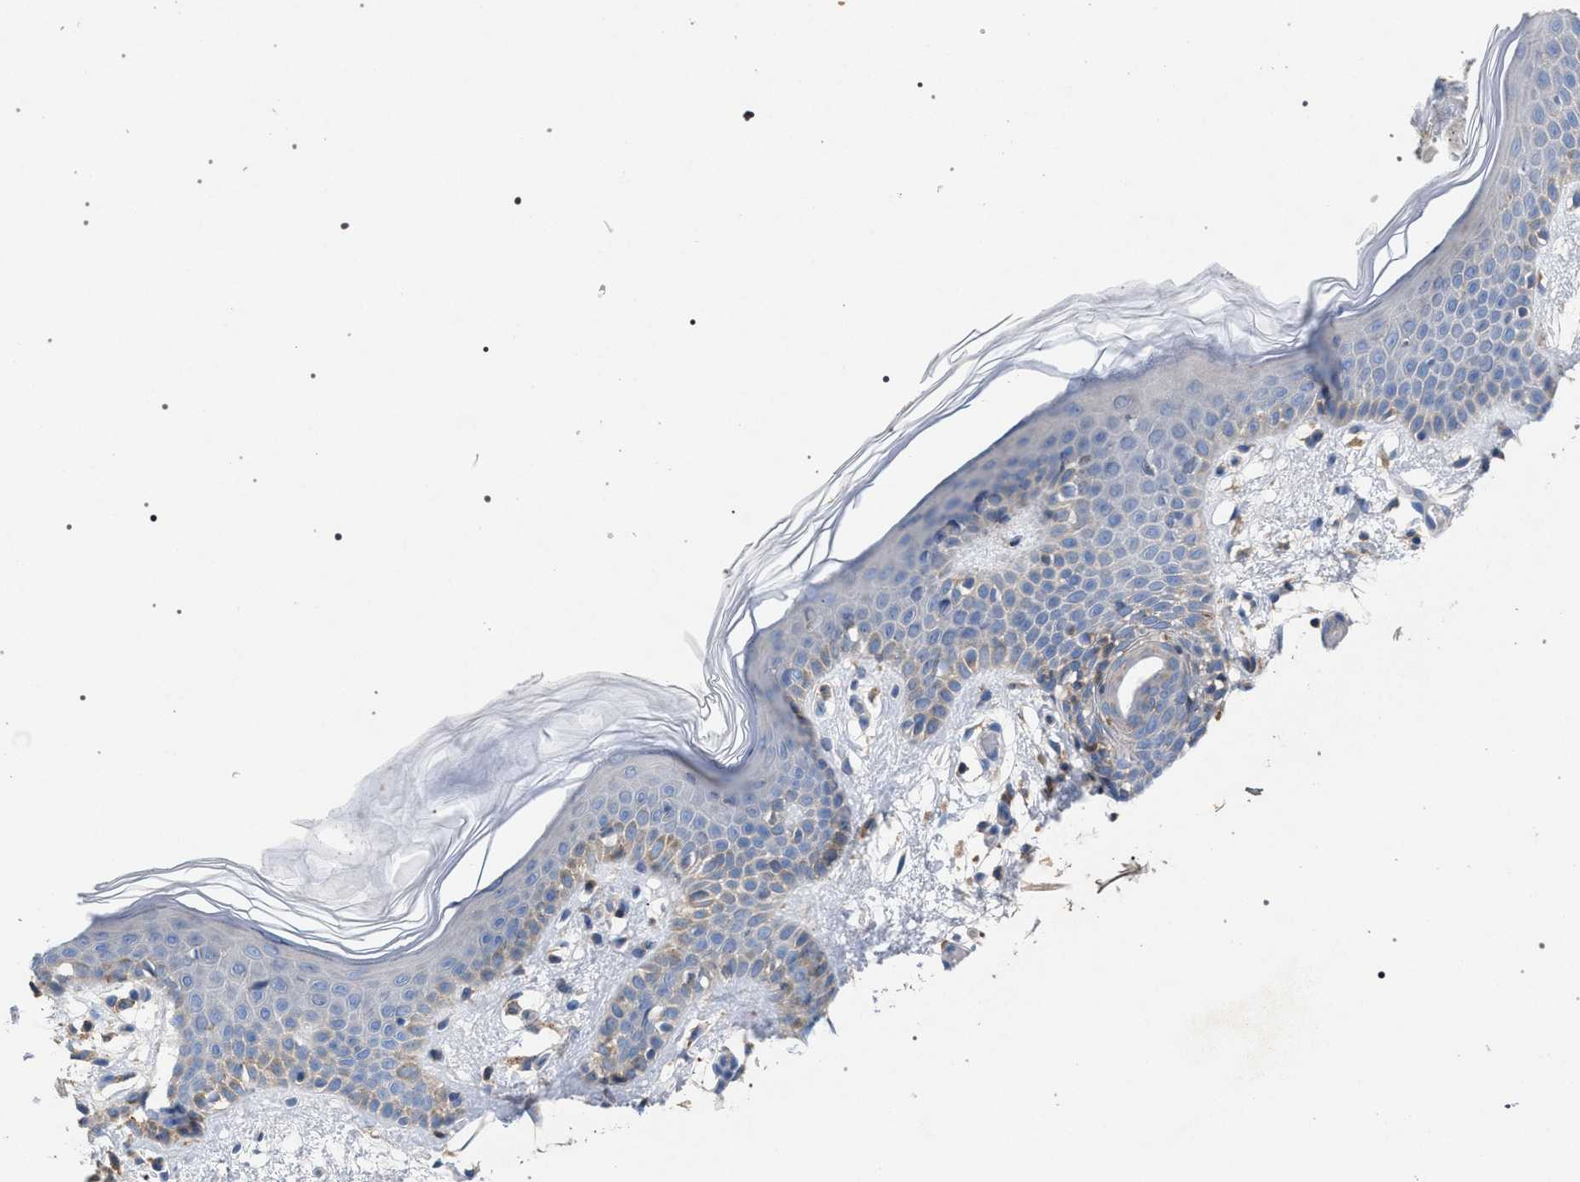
{"staining": {"intensity": "weak", "quantity": ">75%", "location": "cytoplasmic/membranous"}, "tissue": "skin", "cell_type": "Fibroblasts", "image_type": "normal", "snomed": [{"axis": "morphology", "description": "Normal tissue, NOS"}, {"axis": "topography", "description": "Skin"}], "caption": "Protein staining demonstrates weak cytoplasmic/membranous expression in about >75% of fibroblasts in normal skin.", "gene": "VPS13A", "patient": {"sex": "male", "age": 53}}